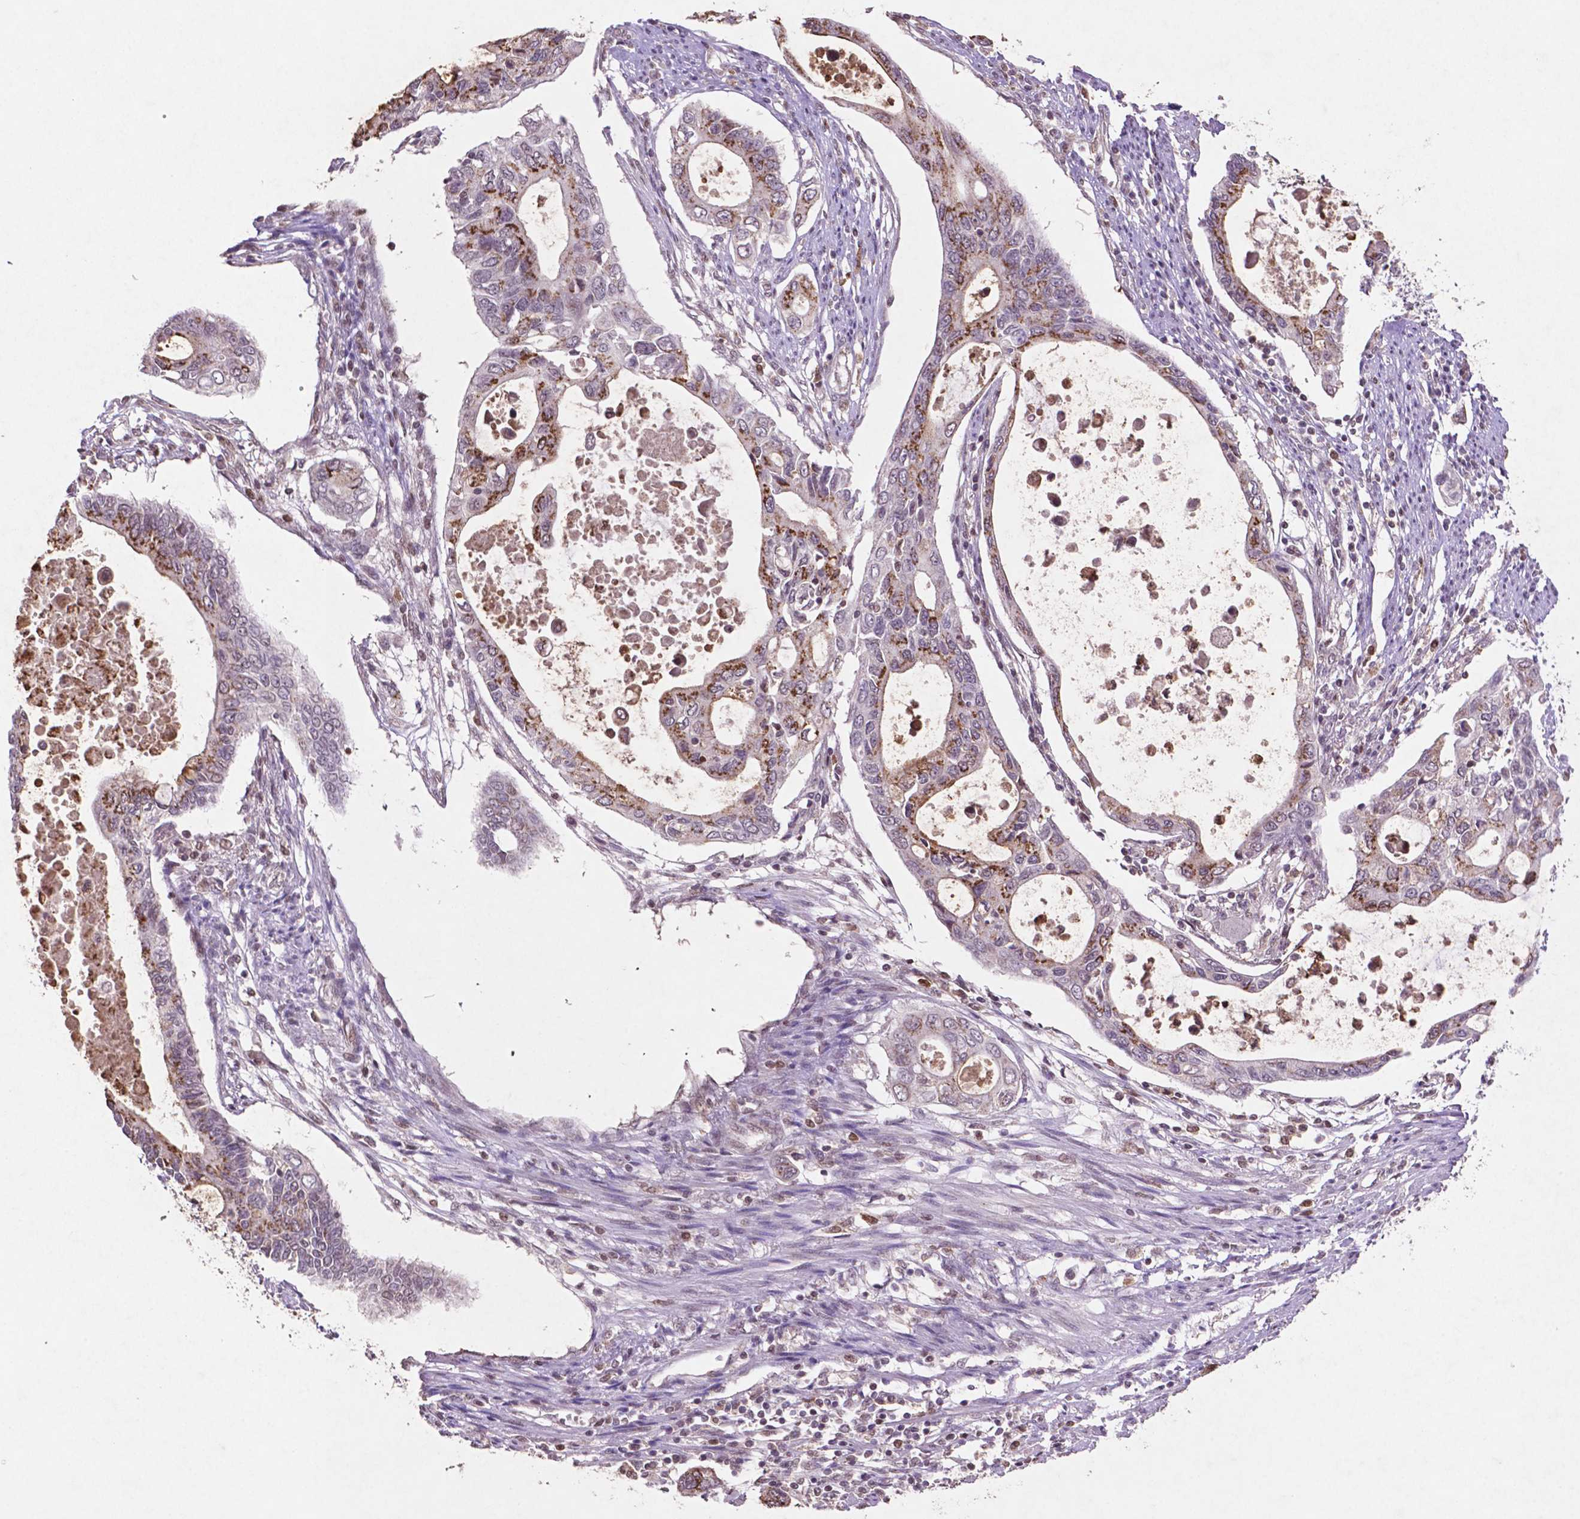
{"staining": {"intensity": "moderate", "quantity": "25%-75%", "location": "cytoplasmic/membranous"}, "tissue": "pancreatic cancer", "cell_type": "Tumor cells", "image_type": "cancer", "snomed": [{"axis": "morphology", "description": "Adenocarcinoma, NOS"}, {"axis": "topography", "description": "Pancreas"}], "caption": "Immunohistochemistry of human pancreatic cancer (adenocarcinoma) shows medium levels of moderate cytoplasmic/membranous staining in about 25%-75% of tumor cells.", "gene": "GLRX", "patient": {"sex": "female", "age": 63}}